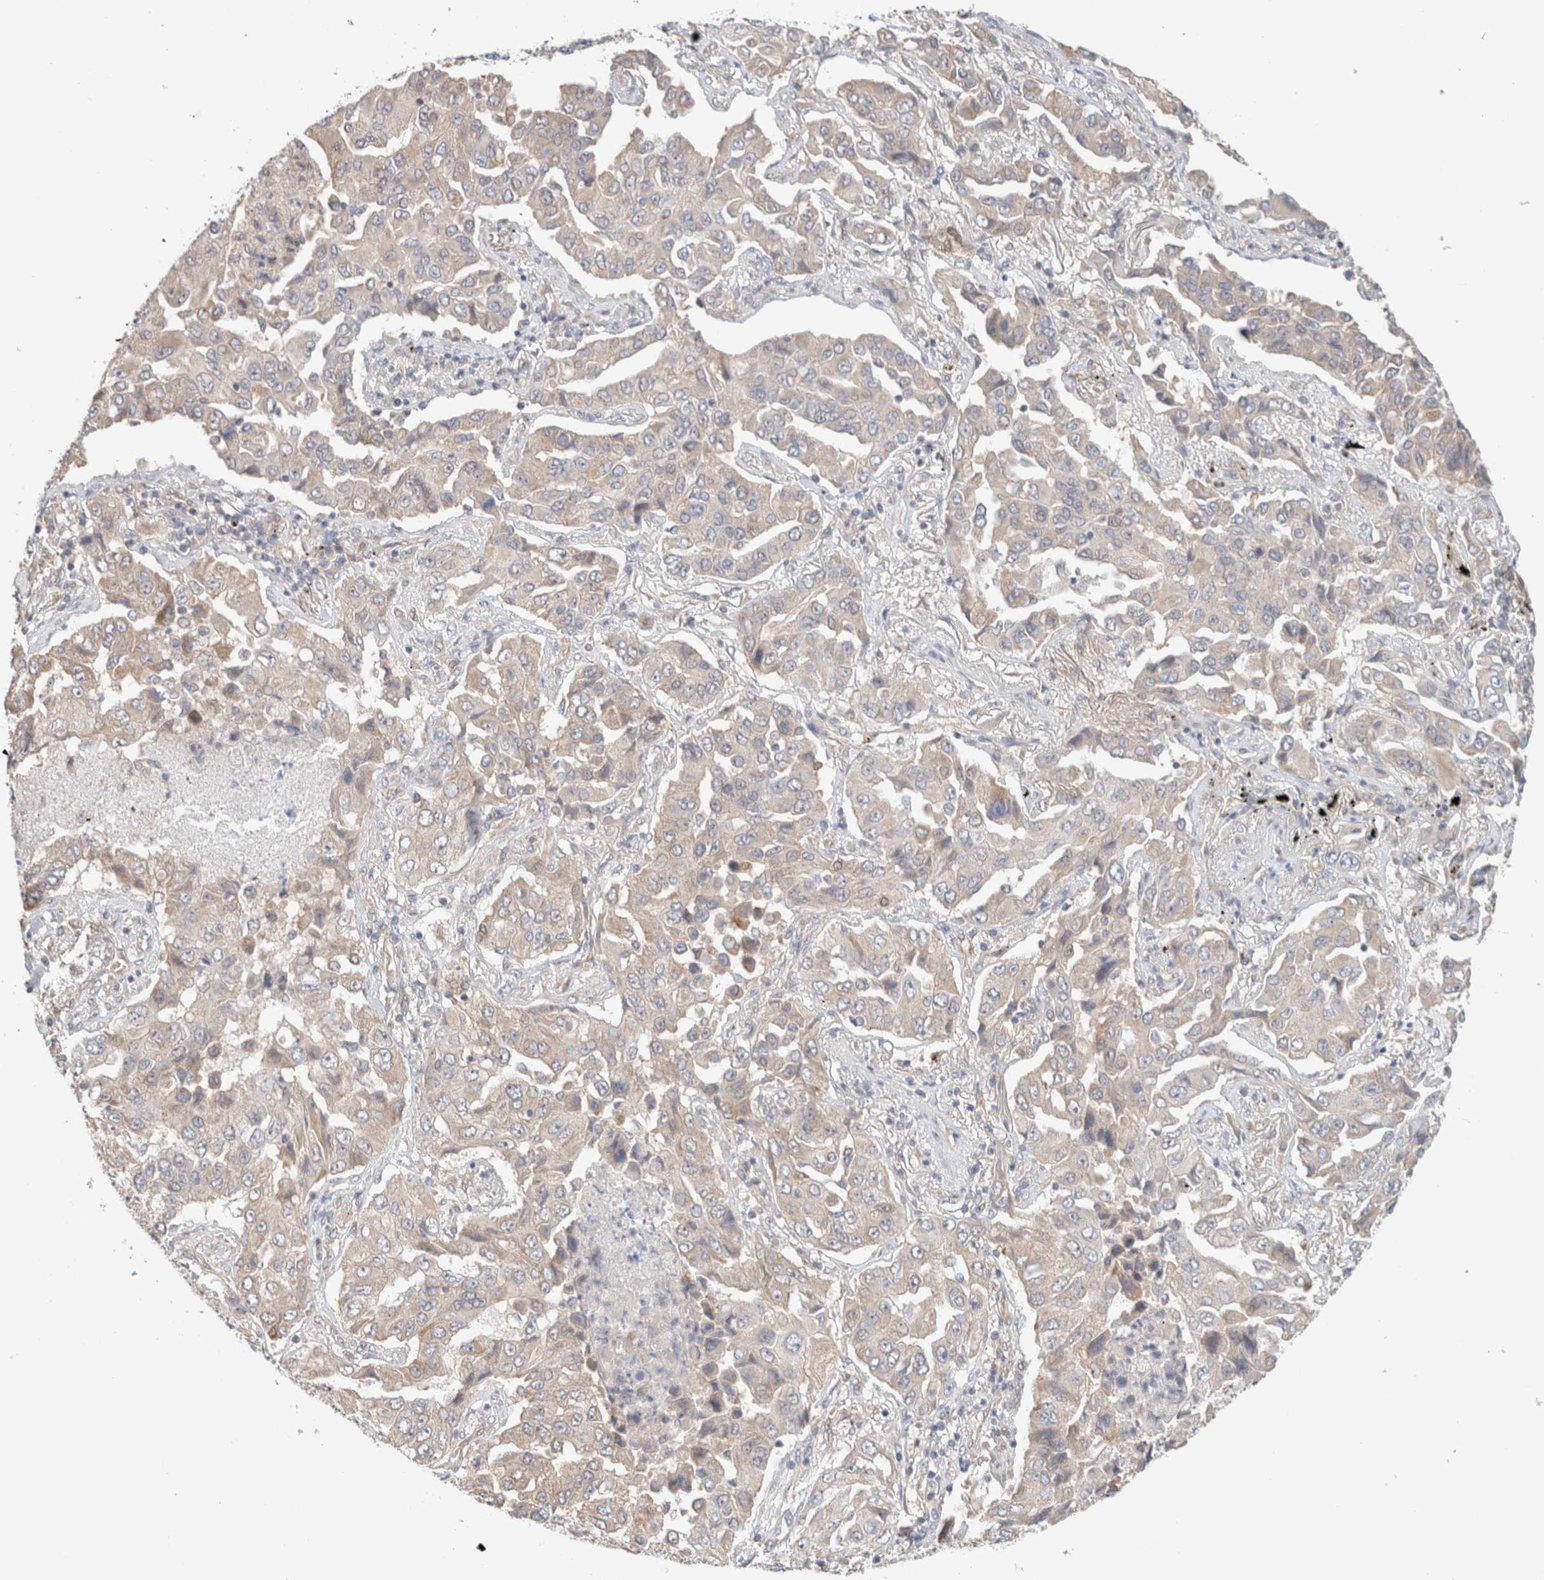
{"staining": {"intensity": "negative", "quantity": "none", "location": "none"}, "tissue": "lung cancer", "cell_type": "Tumor cells", "image_type": "cancer", "snomed": [{"axis": "morphology", "description": "Adenocarcinoma, NOS"}, {"axis": "topography", "description": "Lung"}], "caption": "Tumor cells are negative for protein expression in human adenocarcinoma (lung).", "gene": "CA13", "patient": {"sex": "female", "age": 65}}